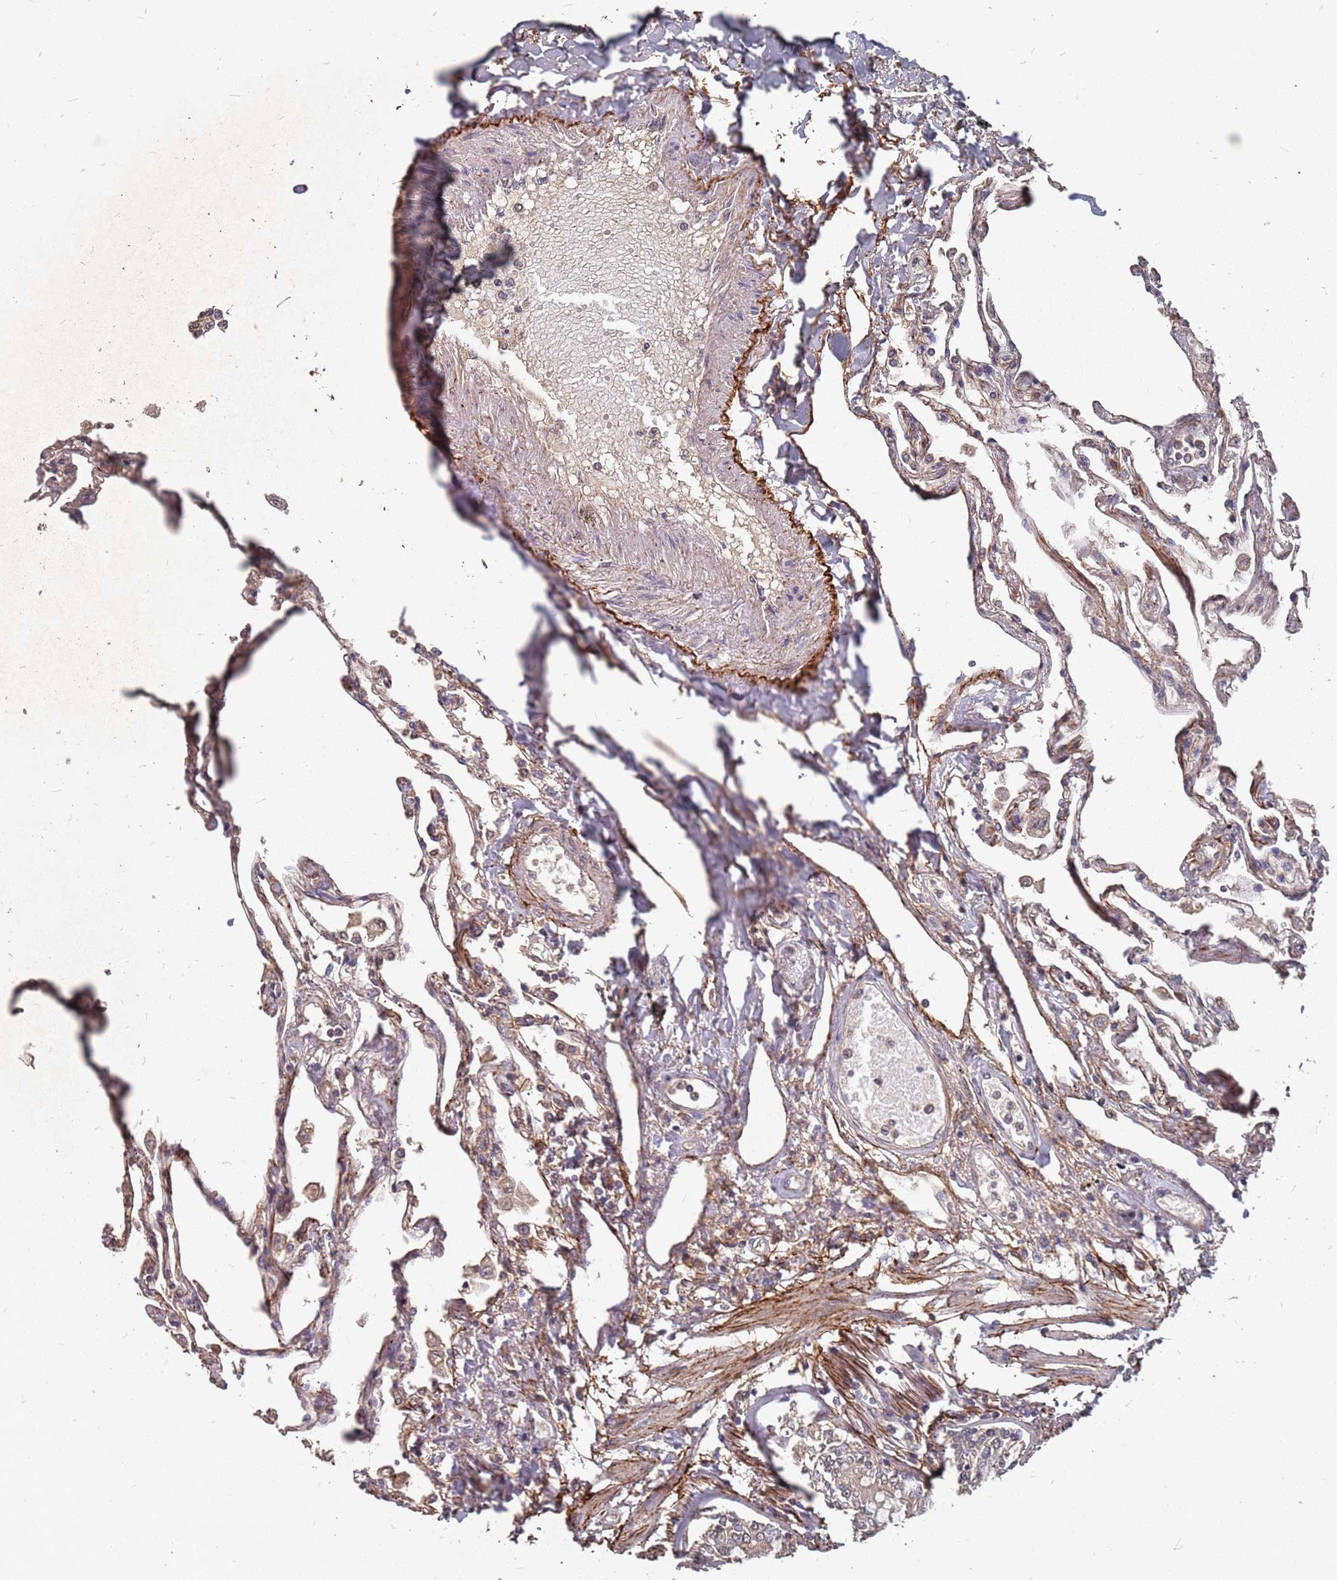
{"staining": {"intensity": "moderate", "quantity": "25%-75%", "location": "cytoplasmic/membranous"}, "tissue": "lung", "cell_type": "Alveolar cells", "image_type": "normal", "snomed": [{"axis": "morphology", "description": "Normal tissue, NOS"}, {"axis": "topography", "description": "Lung"}], "caption": "An IHC photomicrograph of unremarkable tissue is shown. Protein staining in brown labels moderate cytoplasmic/membranous positivity in lung within alveolar cells. Ihc stains the protein of interest in brown and the nuclei are stained blue.", "gene": "PRORP", "patient": {"sex": "female", "age": 67}}